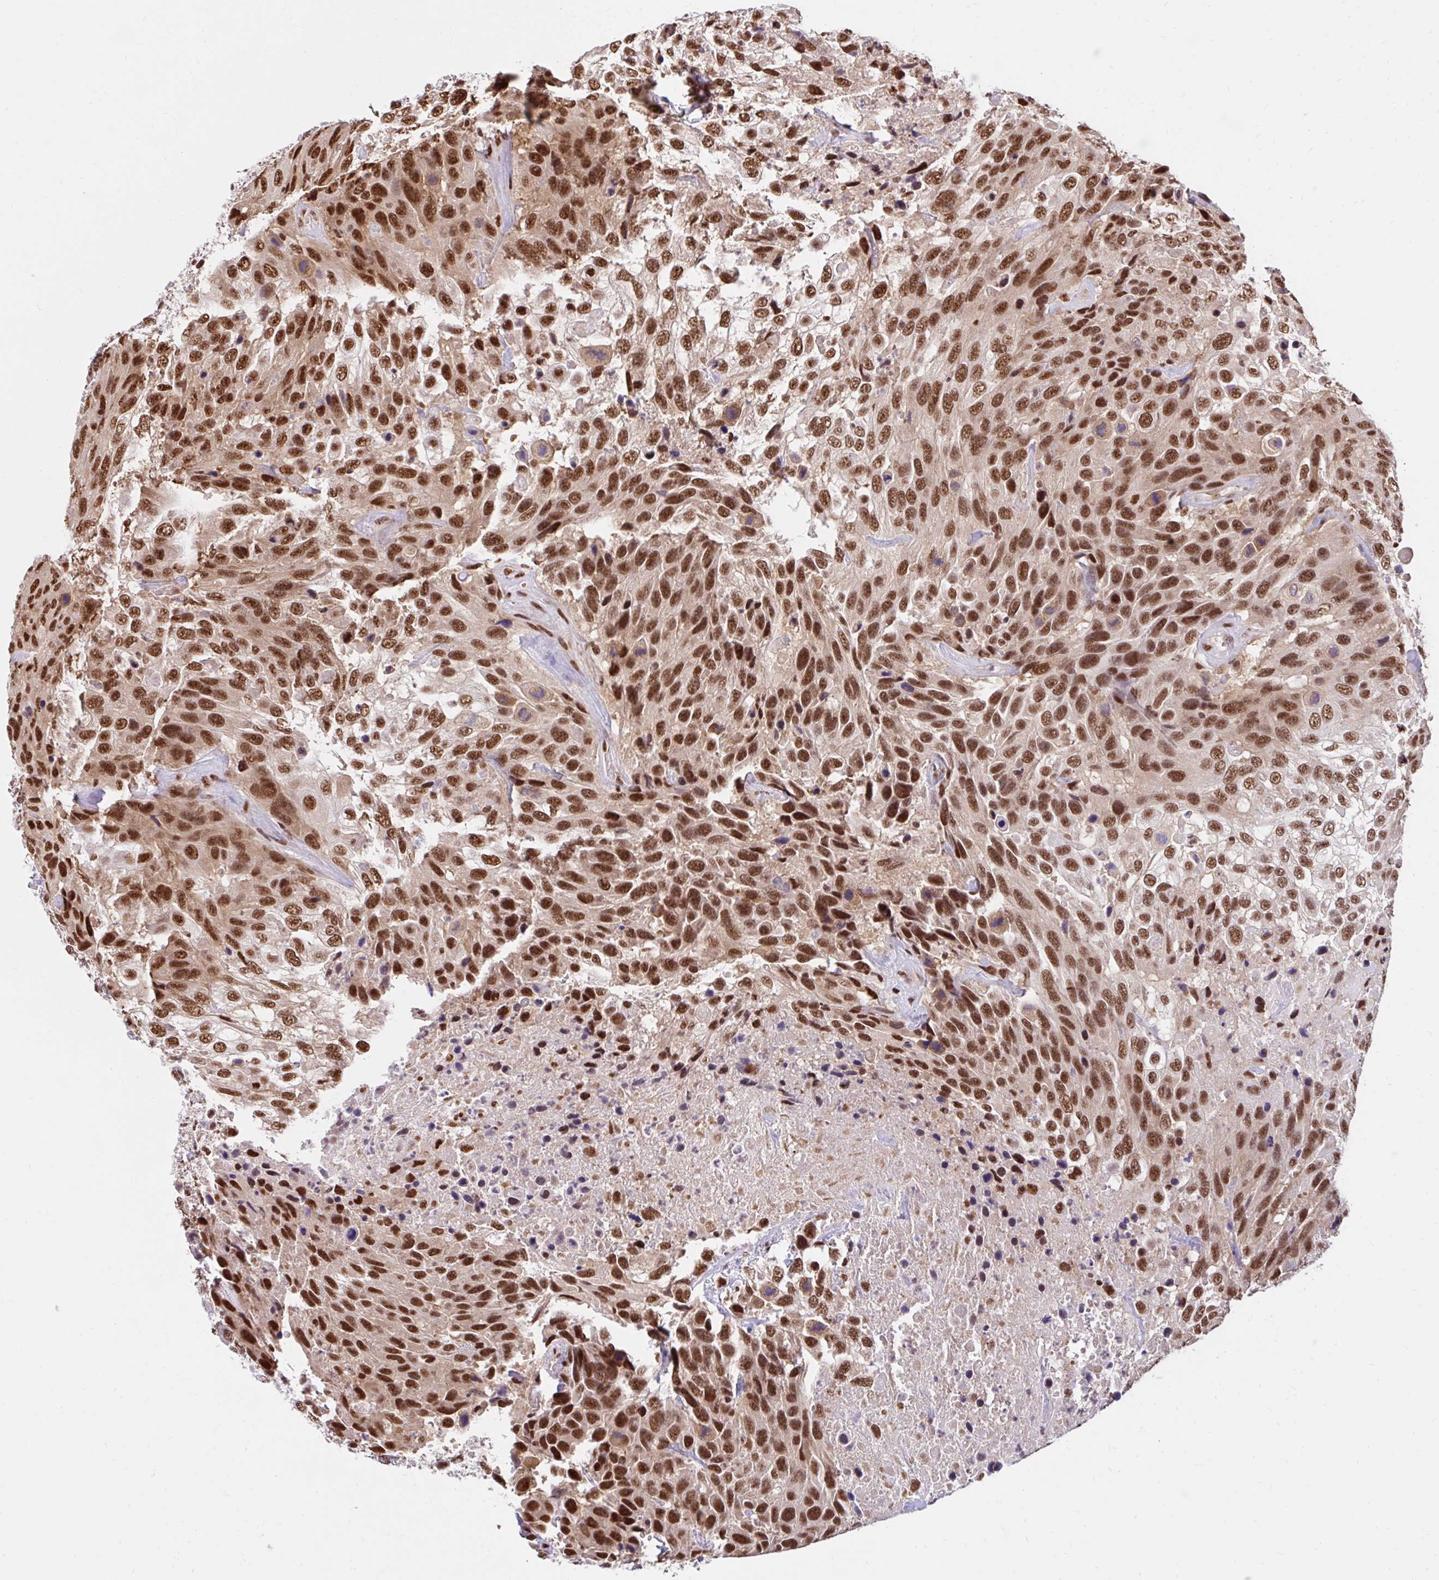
{"staining": {"intensity": "strong", "quantity": ">75%", "location": "nuclear"}, "tissue": "urothelial cancer", "cell_type": "Tumor cells", "image_type": "cancer", "snomed": [{"axis": "morphology", "description": "Urothelial carcinoma, High grade"}, {"axis": "topography", "description": "Urinary bladder"}], "caption": "Tumor cells show high levels of strong nuclear expression in about >75% of cells in urothelial carcinoma (high-grade). (DAB (3,3'-diaminobenzidine) IHC with brightfield microscopy, high magnification).", "gene": "ABCA9", "patient": {"sex": "female", "age": 70}}